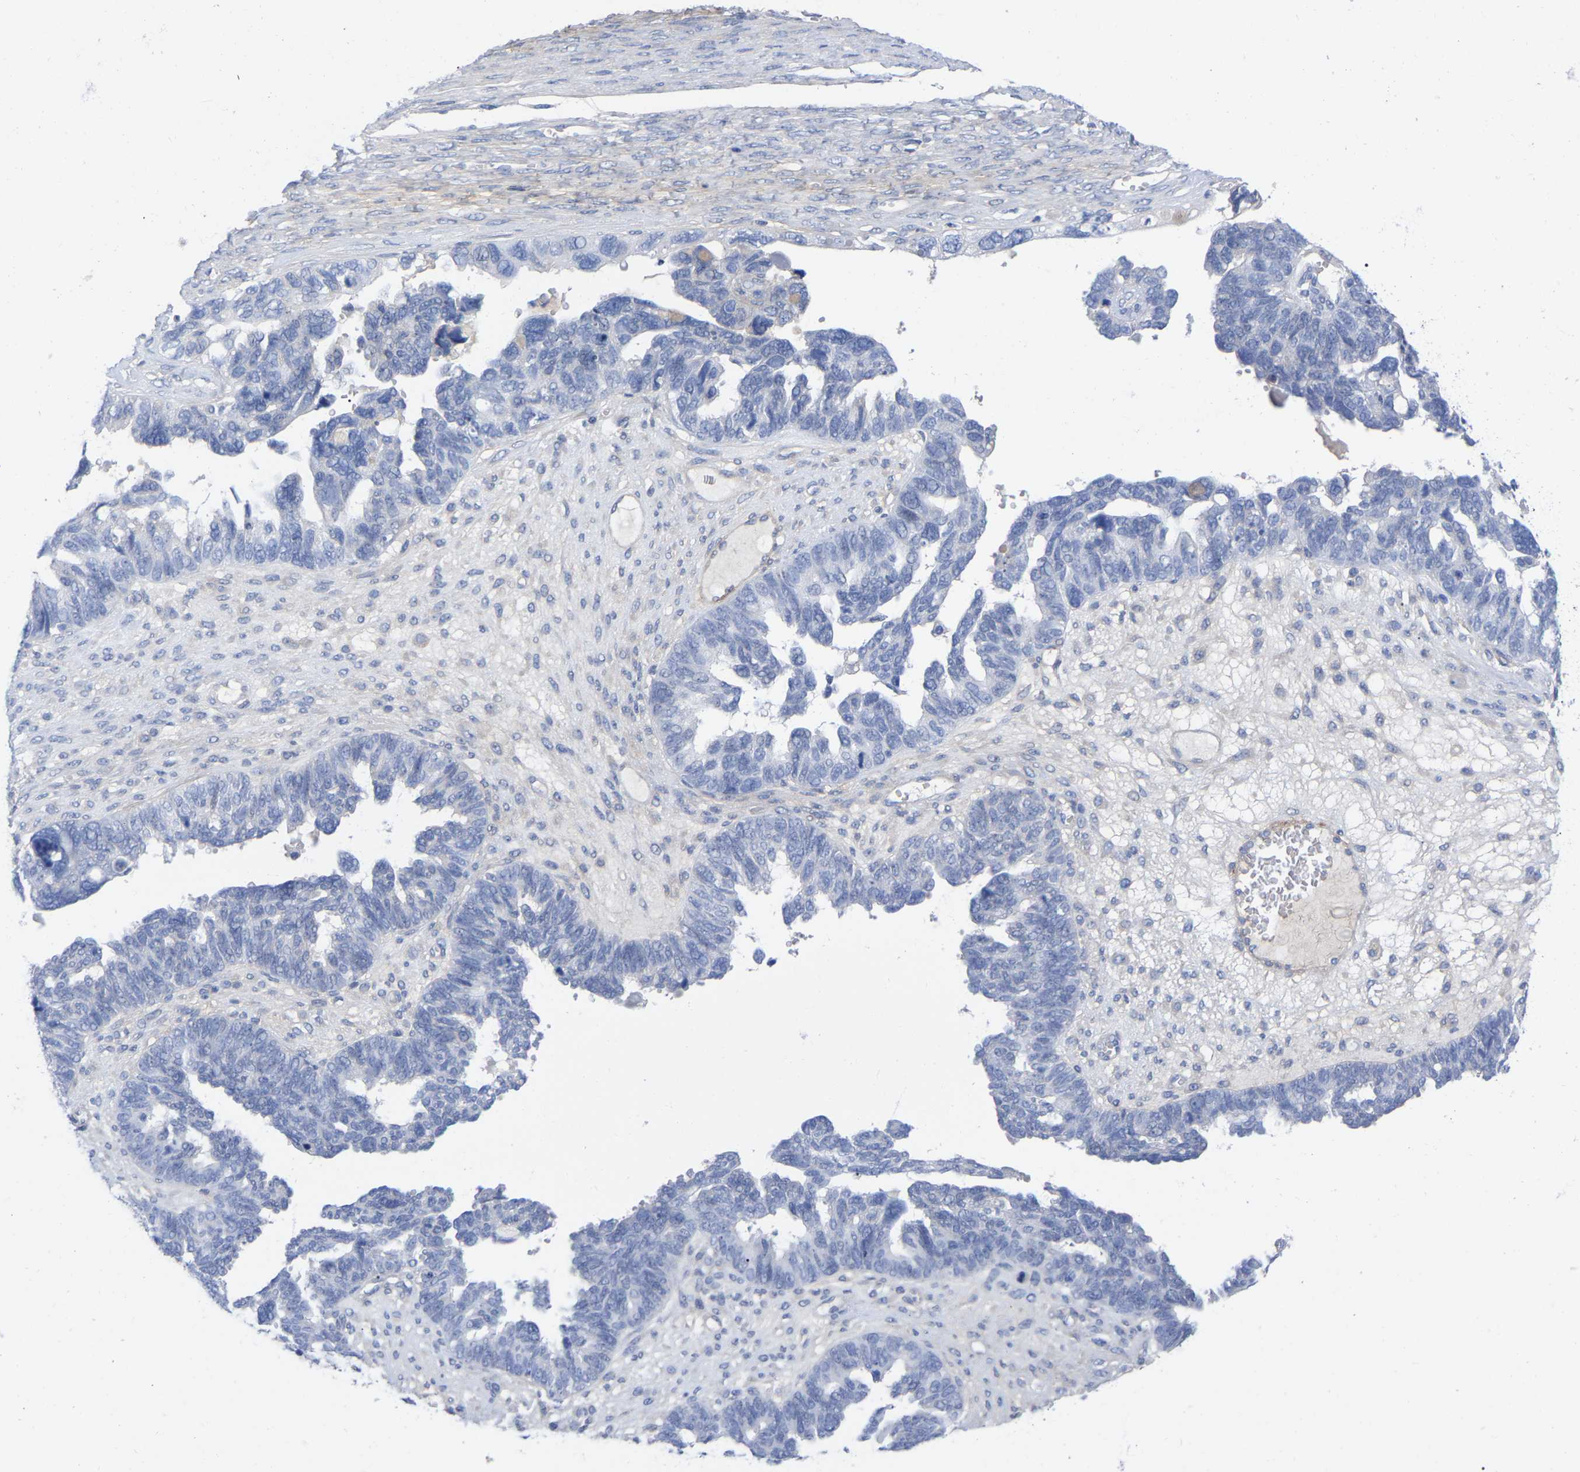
{"staining": {"intensity": "negative", "quantity": "none", "location": "none"}, "tissue": "ovarian cancer", "cell_type": "Tumor cells", "image_type": "cancer", "snomed": [{"axis": "morphology", "description": "Cystadenocarcinoma, serous, NOS"}, {"axis": "topography", "description": "Ovary"}], "caption": "There is no significant expression in tumor cells of serous cystadenocarcinoma (ovarian).", "gene": "HAPLN1", "patient": {"sex": "female", "age": 79}}